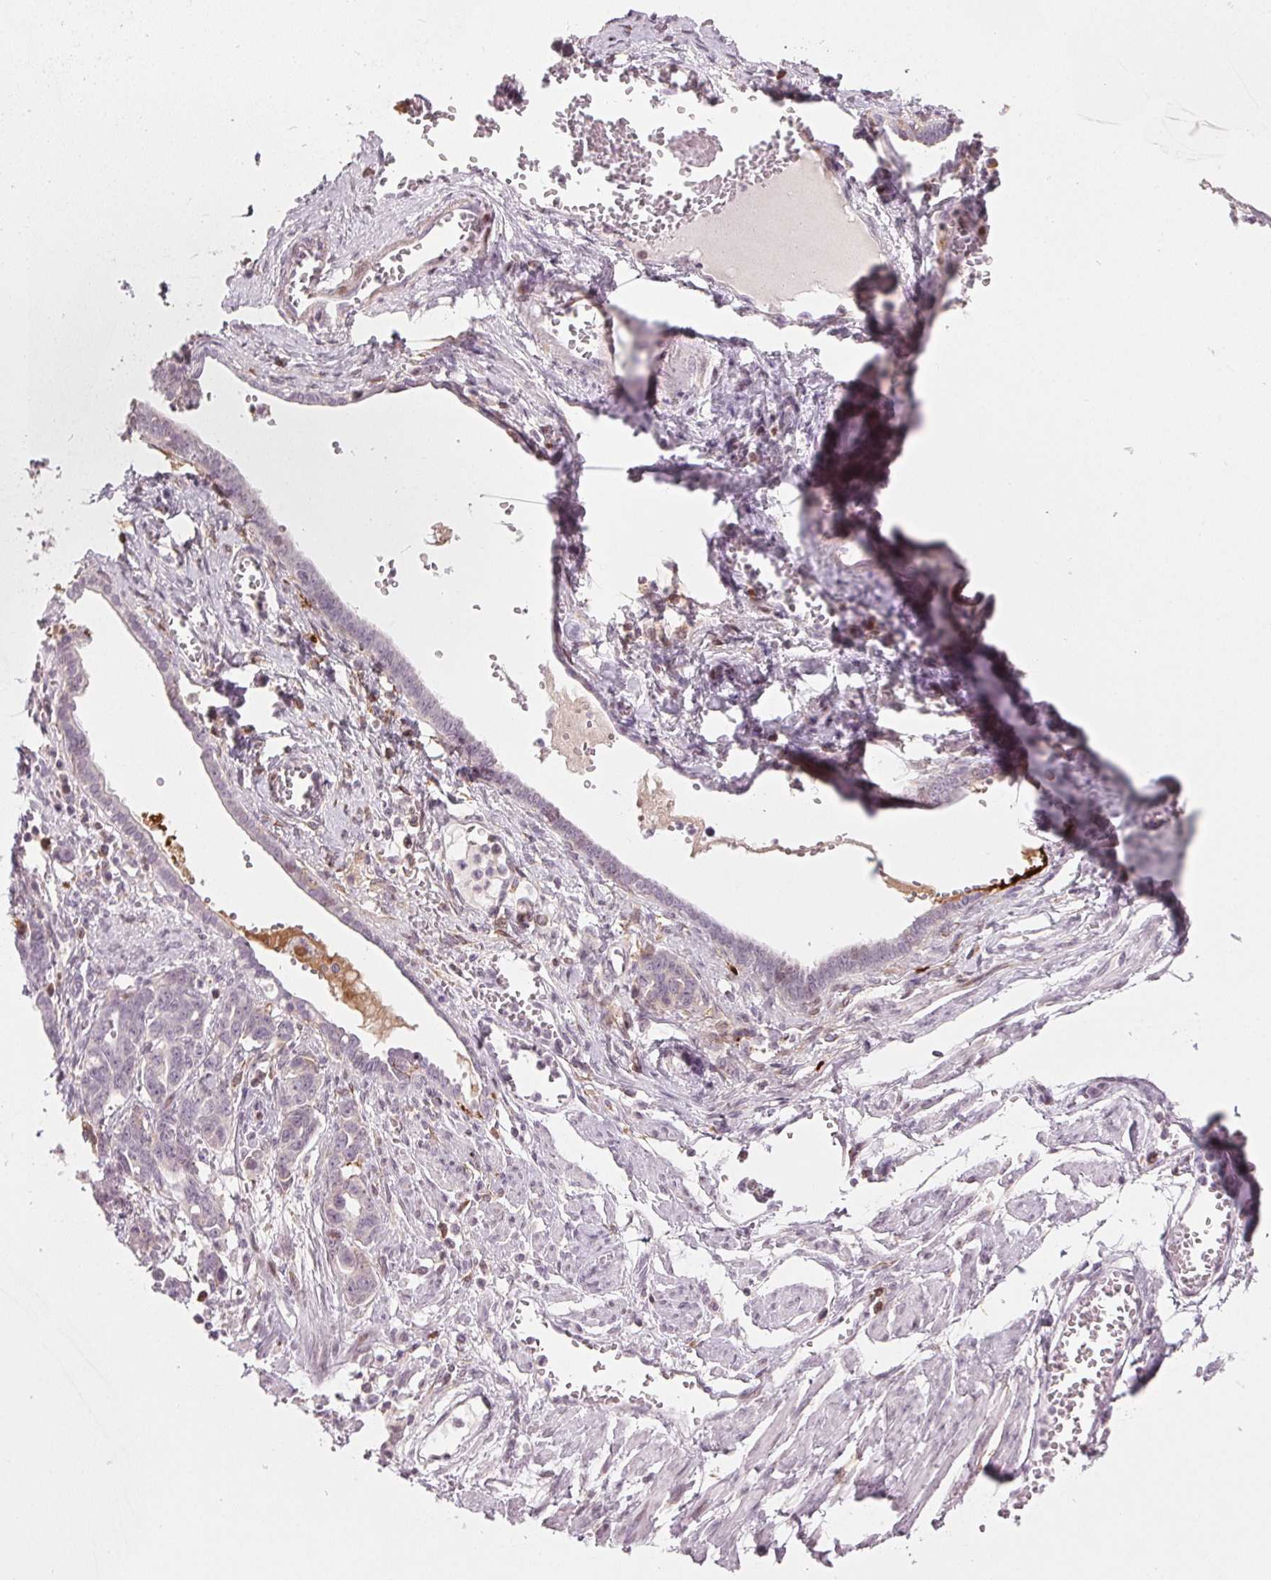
{"staining": {"intensity": "negative", "quantity": "none", "location": "none"}, "tissue": "ovarian cancer", "cell_type": "Tumor cells", "image_type": "cancer", "snomed": [{"axis": "morphology", "description": "Cystadenocarcinoma, serous, NOS"}, {"axis": "topography", "description": "Ovary"}], "caption": "DAB immunohistochemical staining of ovarian cancer demonstrates no significant expression in tumor cells.", "gene": "SFRP4", "patient": {"sex": "female", "age": 69}}